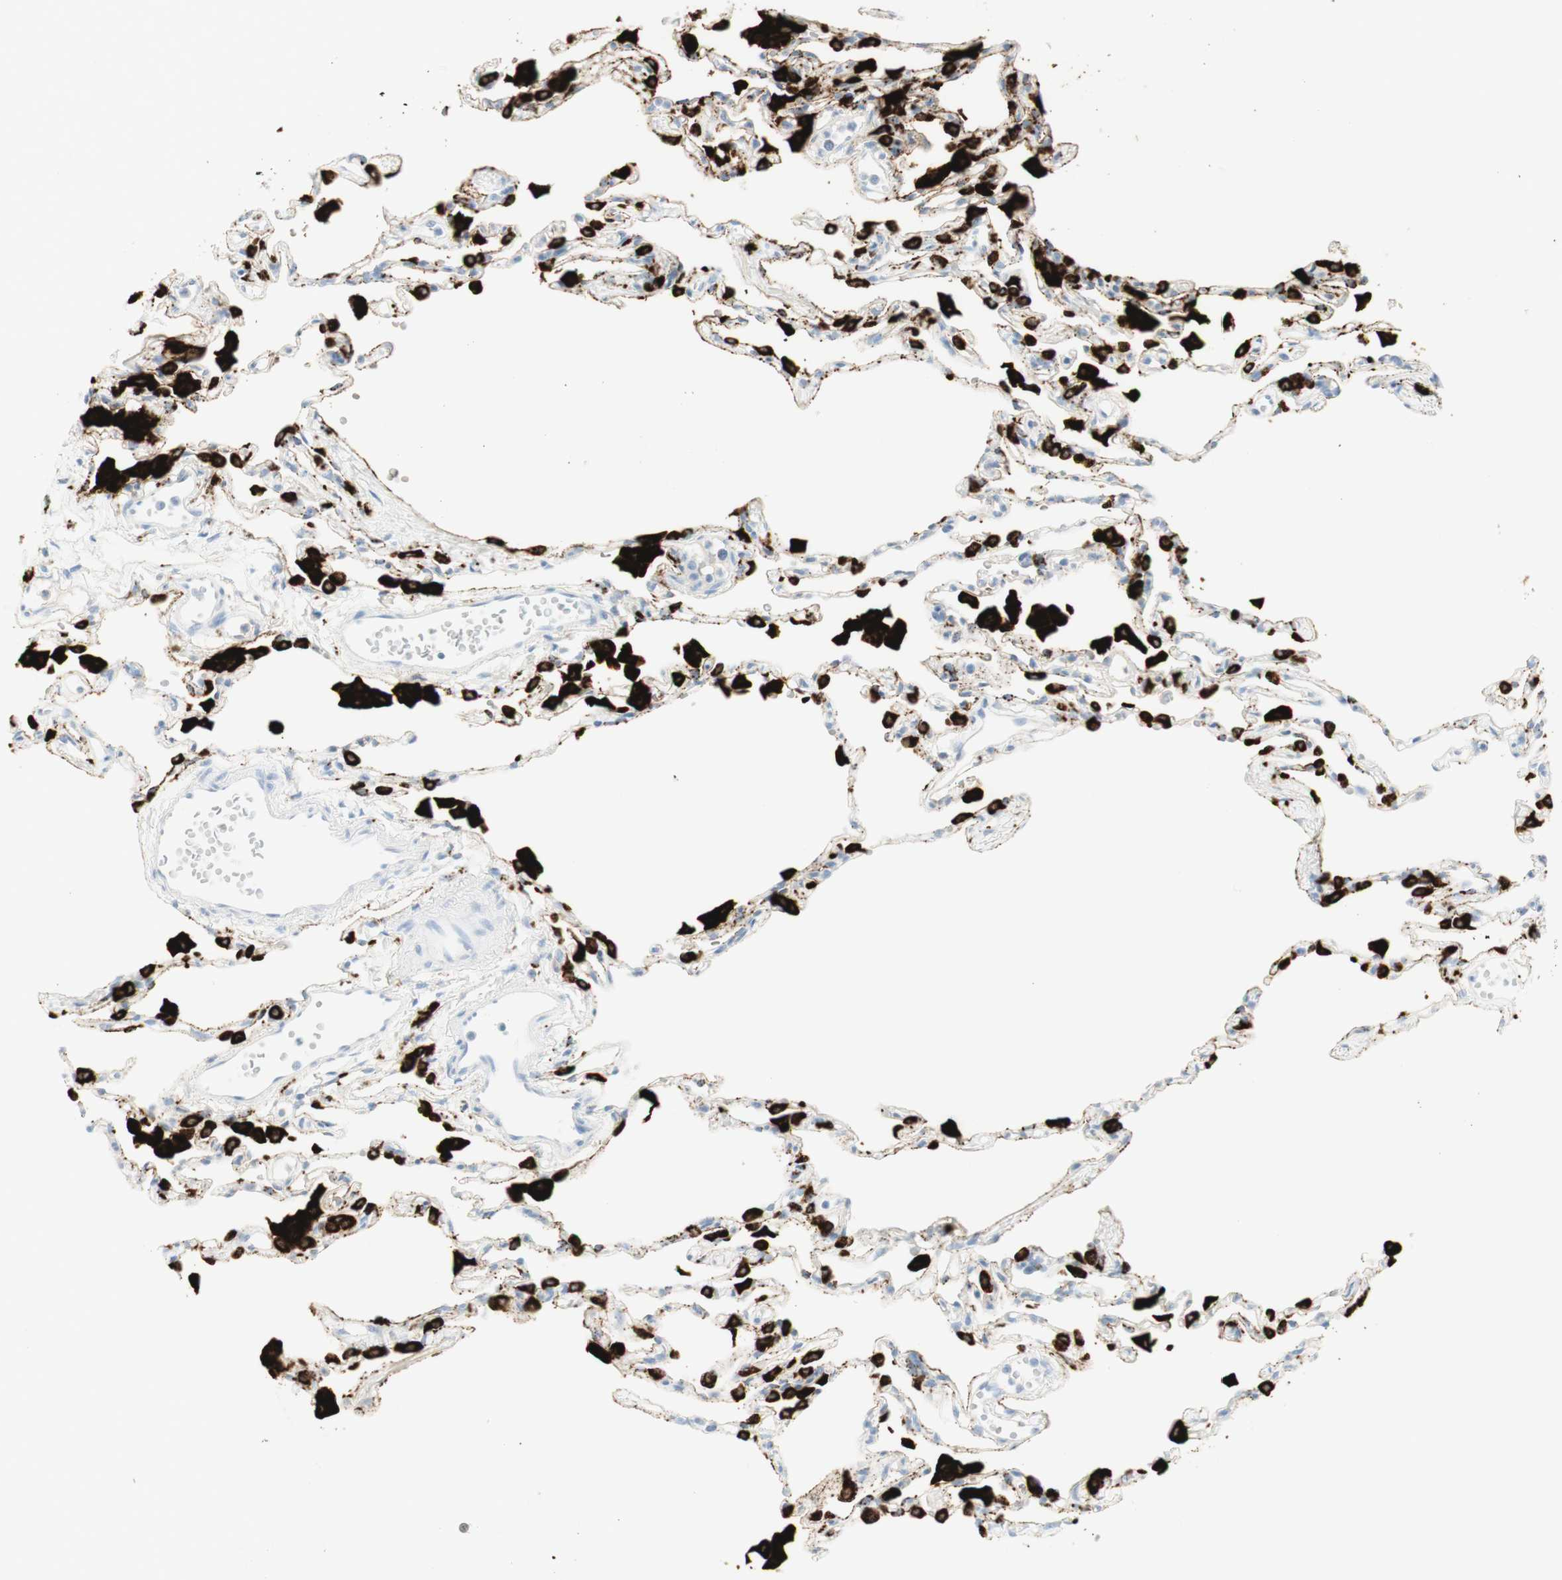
{"staining": {"intensity": "strong", "quantity": "<25%", "location": "cytoplasmic/membranous"}, "tissue": "lung", "cell_type": "Alveolar cells", "image_type": "normal", "snomed": [{"axis": "morphology", "description": "Normal tissue, NOS"}, {"axis": "topography", "description": "Lung"}], "caption": "Lung stained with IHC demonstrates strong cytoplasmic/membranous positivity in about <25% of alveolar cells.", "gene": "NAPSA", "patient": {"sex": "female", "age": 49}}